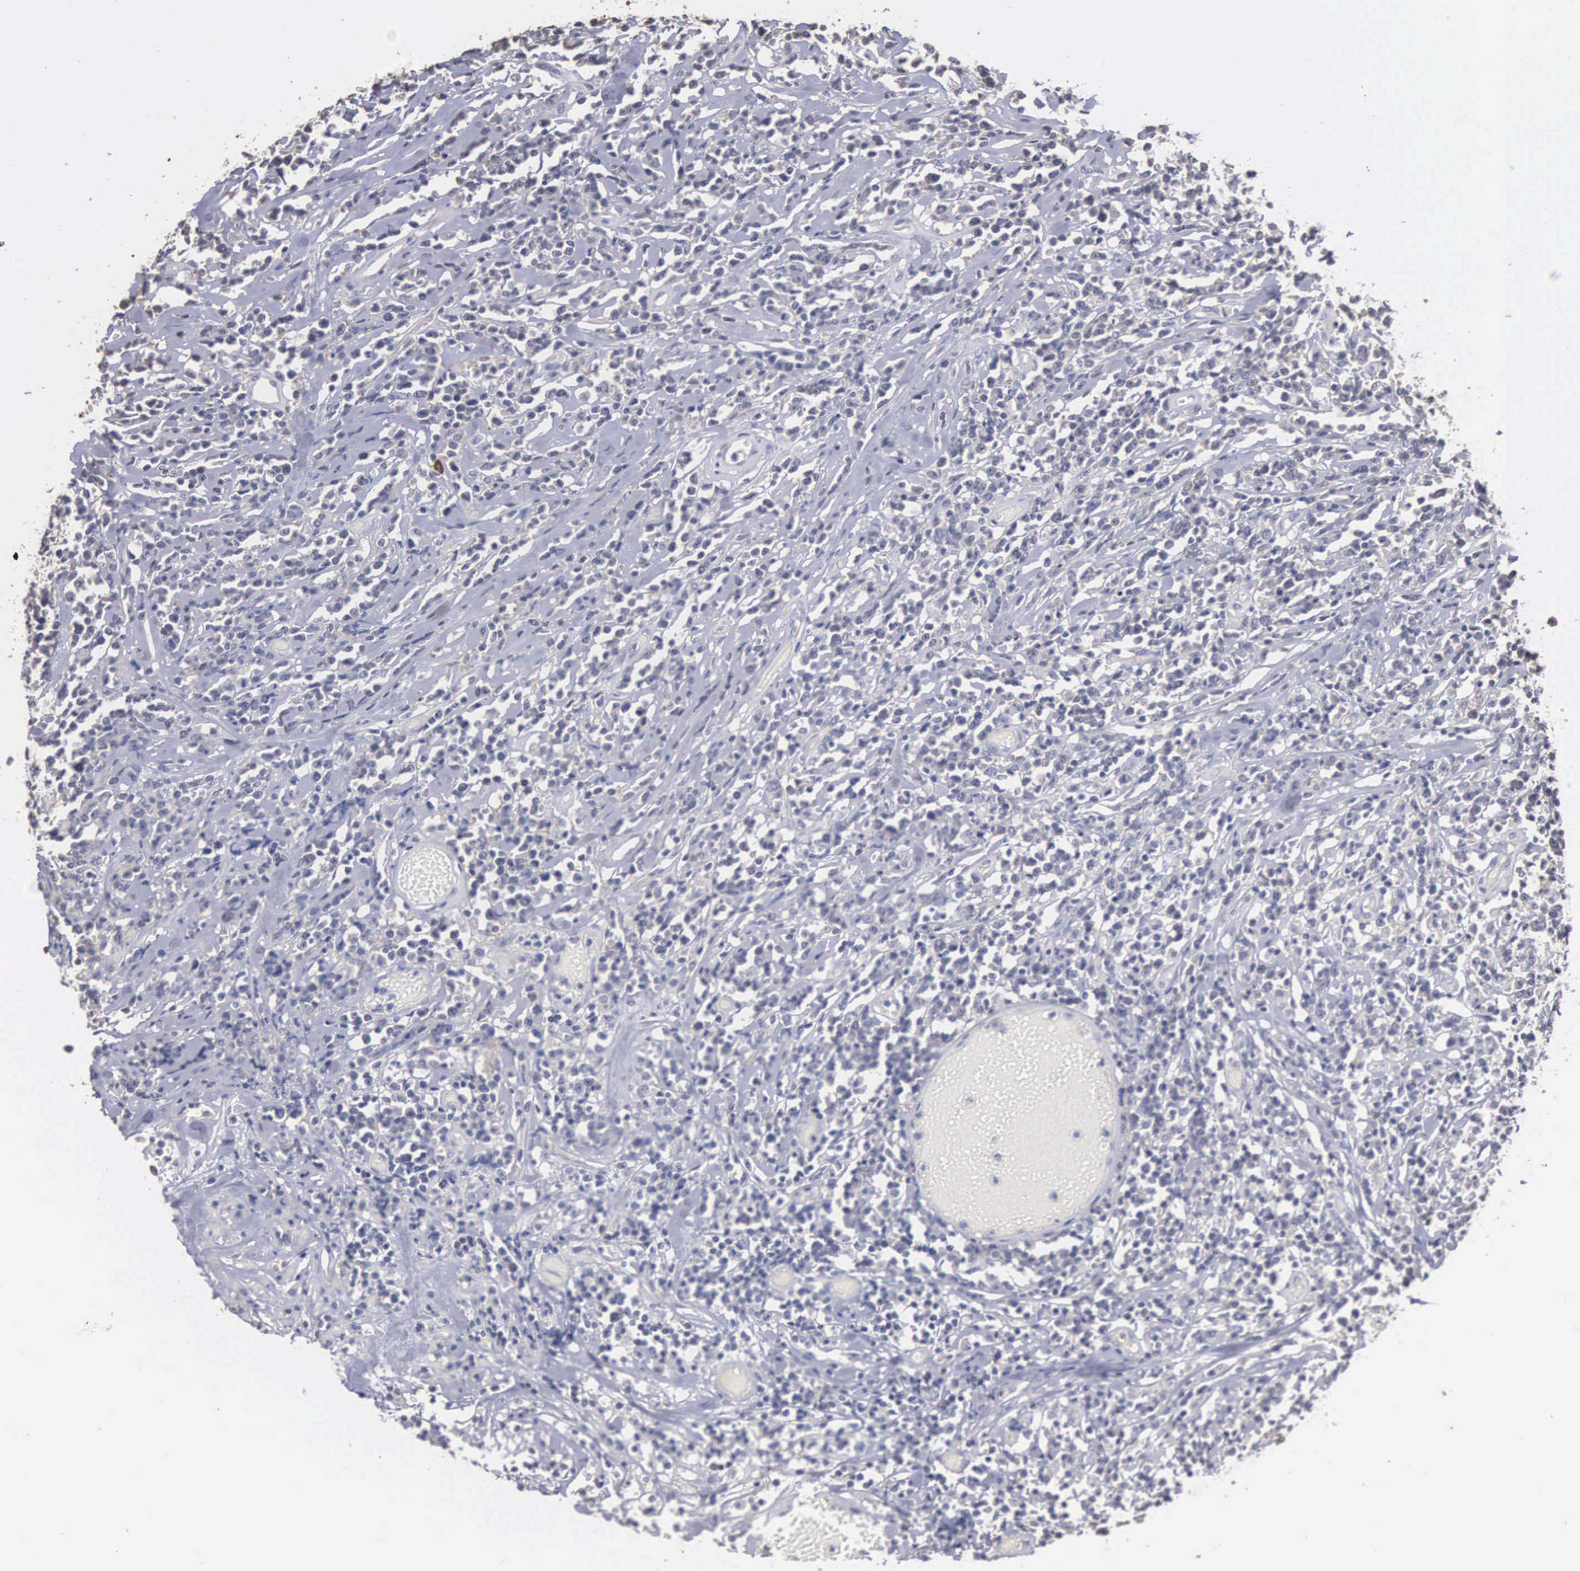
{"staining": {"intensity": "negative", "quantity": "none", "location": "none"}, "tissue": "lymphoma", "cell_type": "Tumor cells", "image_type": "cancer", "snomed": [{"axis": "morphology", "description": "Malignant lymphoma, non-Hodgkin's type, High grade"}, {"axis": "topography", "description": "Colon"}], "caption": "An image of human lymphoma is negative for staining in tumor cells.", "gene": "ENO3", "patient": {"sex": "male", "age": 82}}